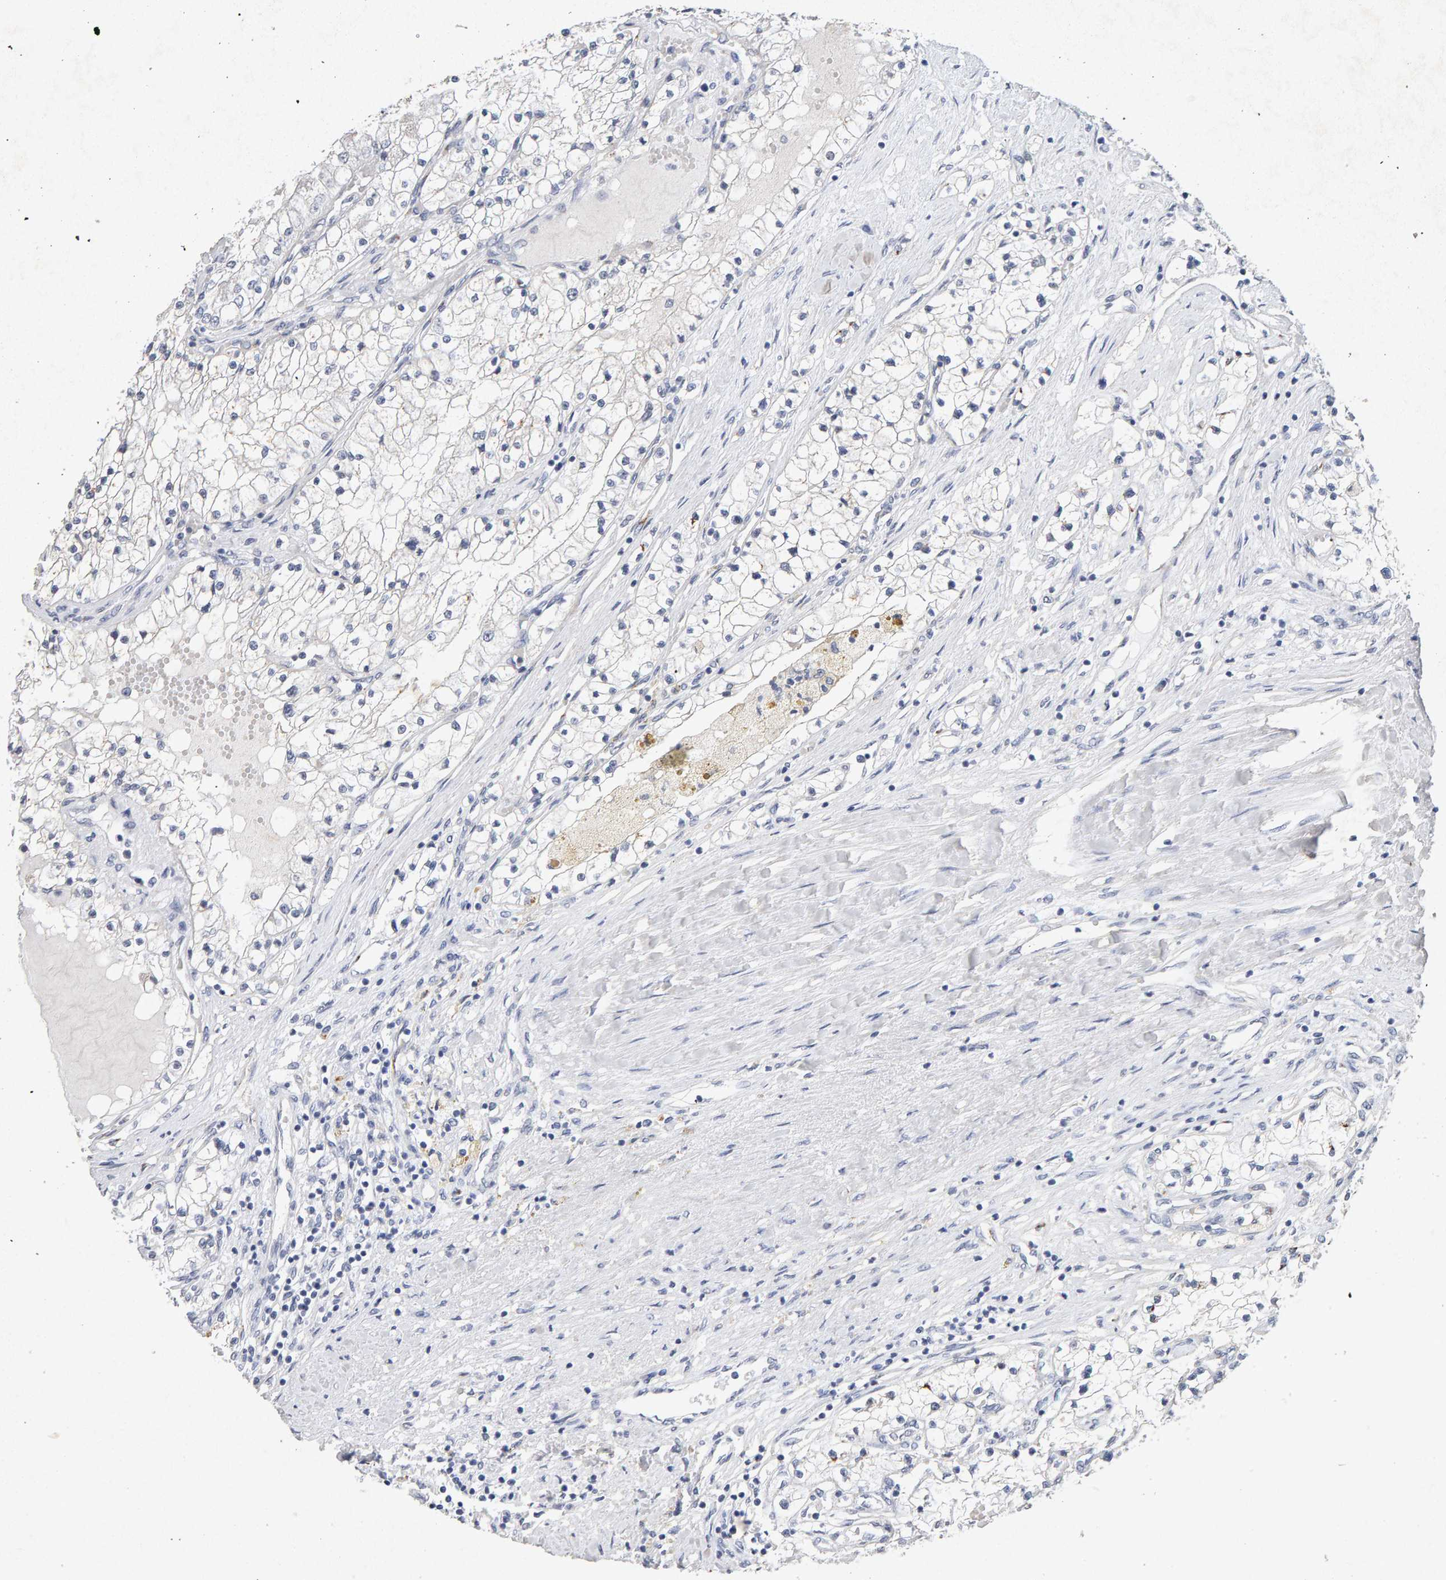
{"staining": {"intensity": "negative", "quantity": "none", "location": "none"}, "tissue": "renal cancer", "cell_type": "Tumor cells", "image_type": "cancer", "snomed": [{"axis": "morphology", "description": "Adenocarcinoma, NOS"}, {"axis": "topography", "description": "Kidney"}], "caption": "This is an immunohistochemistry image of renal cancer. There is no staining in tumor cells.", "gene": "PTPRM", "patient": {"sex": "male", "age": 68}}